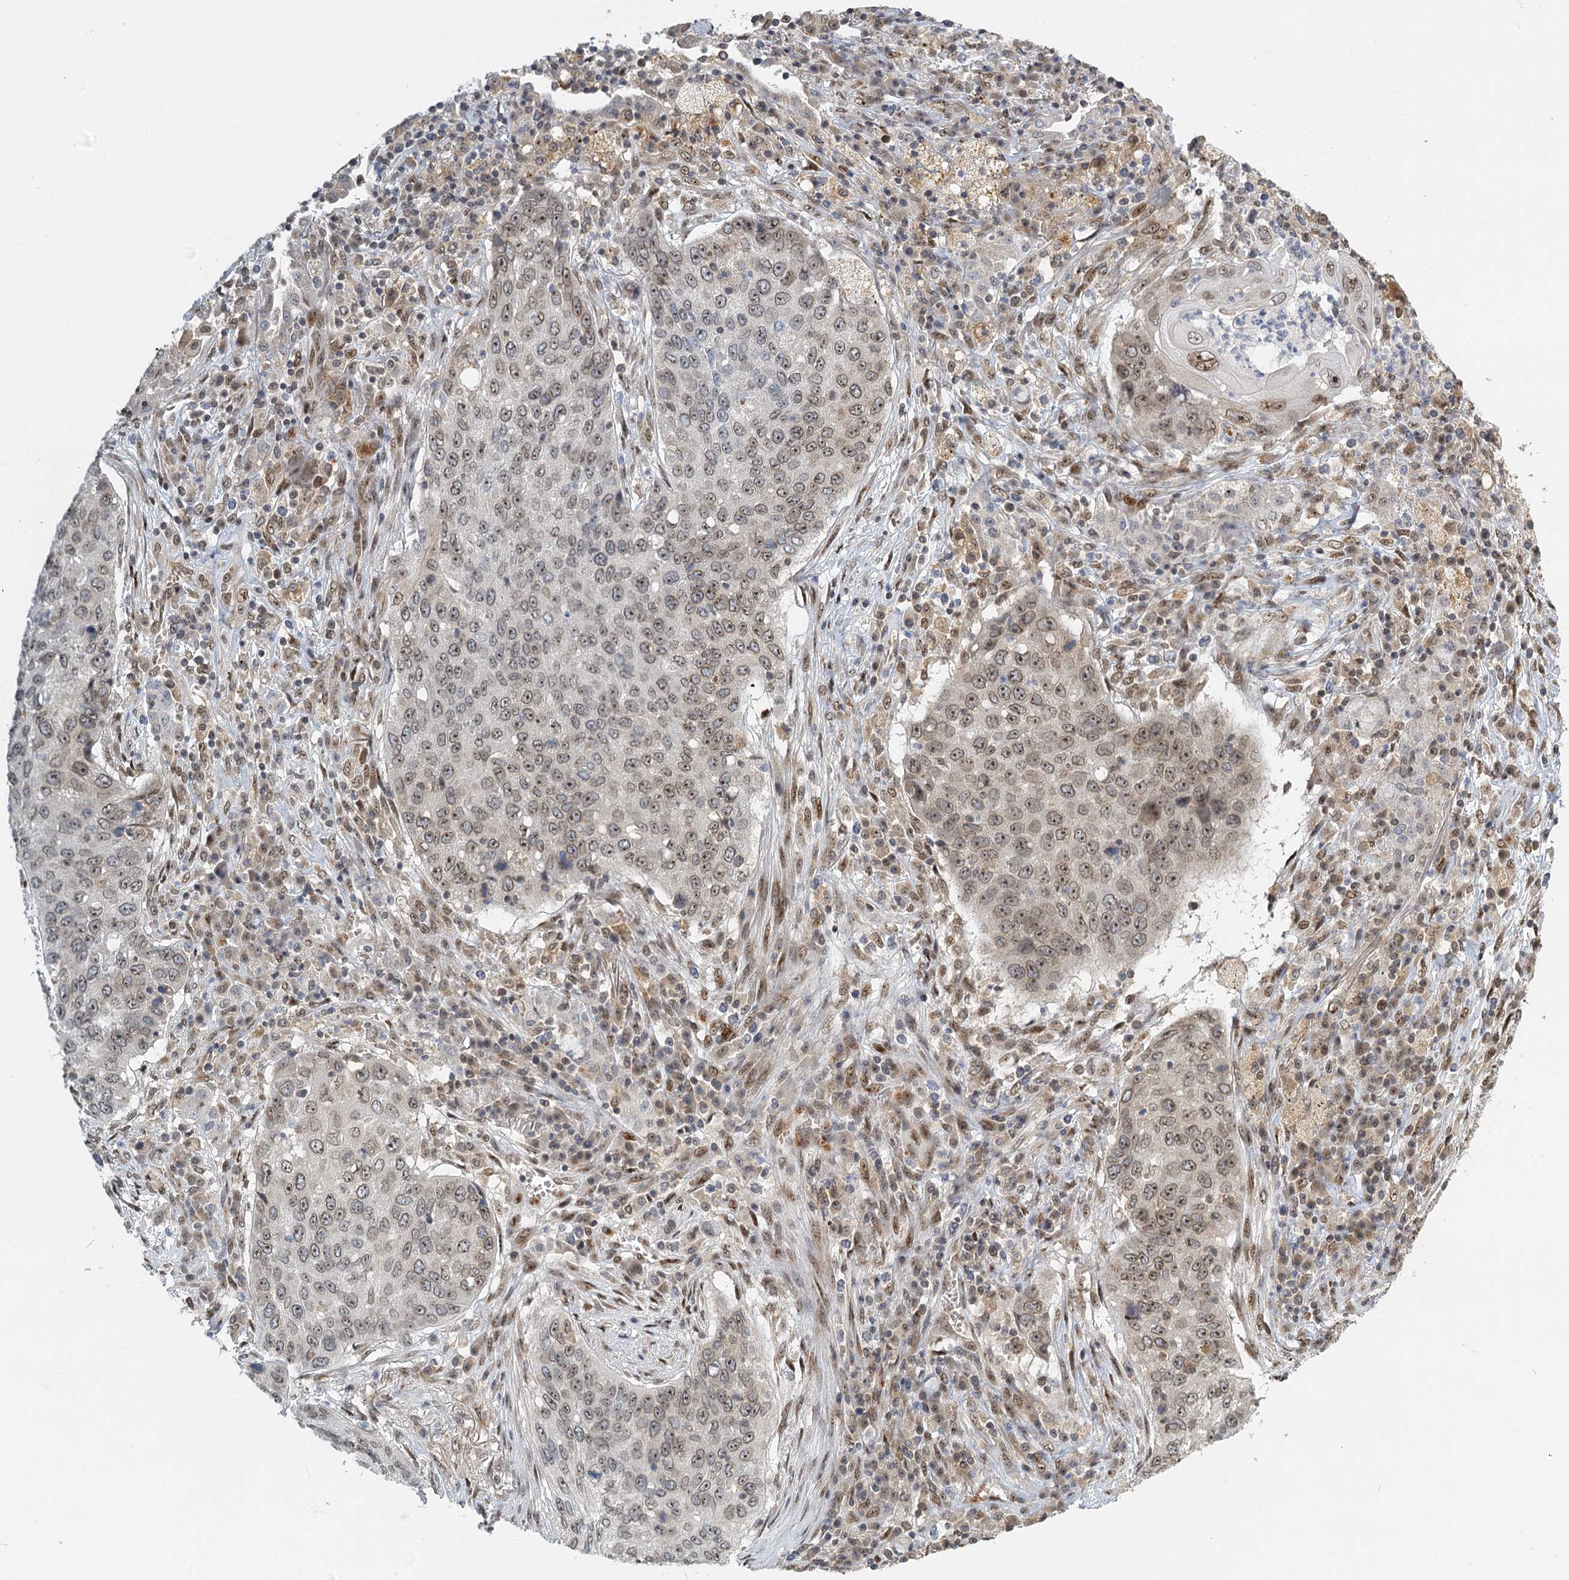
{"staining": {"intensity": "weak", "quantity": "<25%", "location": "nuclear"}, "tissue": "lung cancer", "cell_type": "Tumor cells", "image_type": "cancer", "snomed": [{"axis": "morphology", "description": "Squamous cell carcinoma, NOS"}, {"axis": "topography", "description": "Lung"}], "caption": "This is a image of IHC staining of lung cancer (squamous cell carcinoma), which shows no expression in tumor cells.", "gene": "TREX1", "patient": {"sex": "female", "age": 63}}